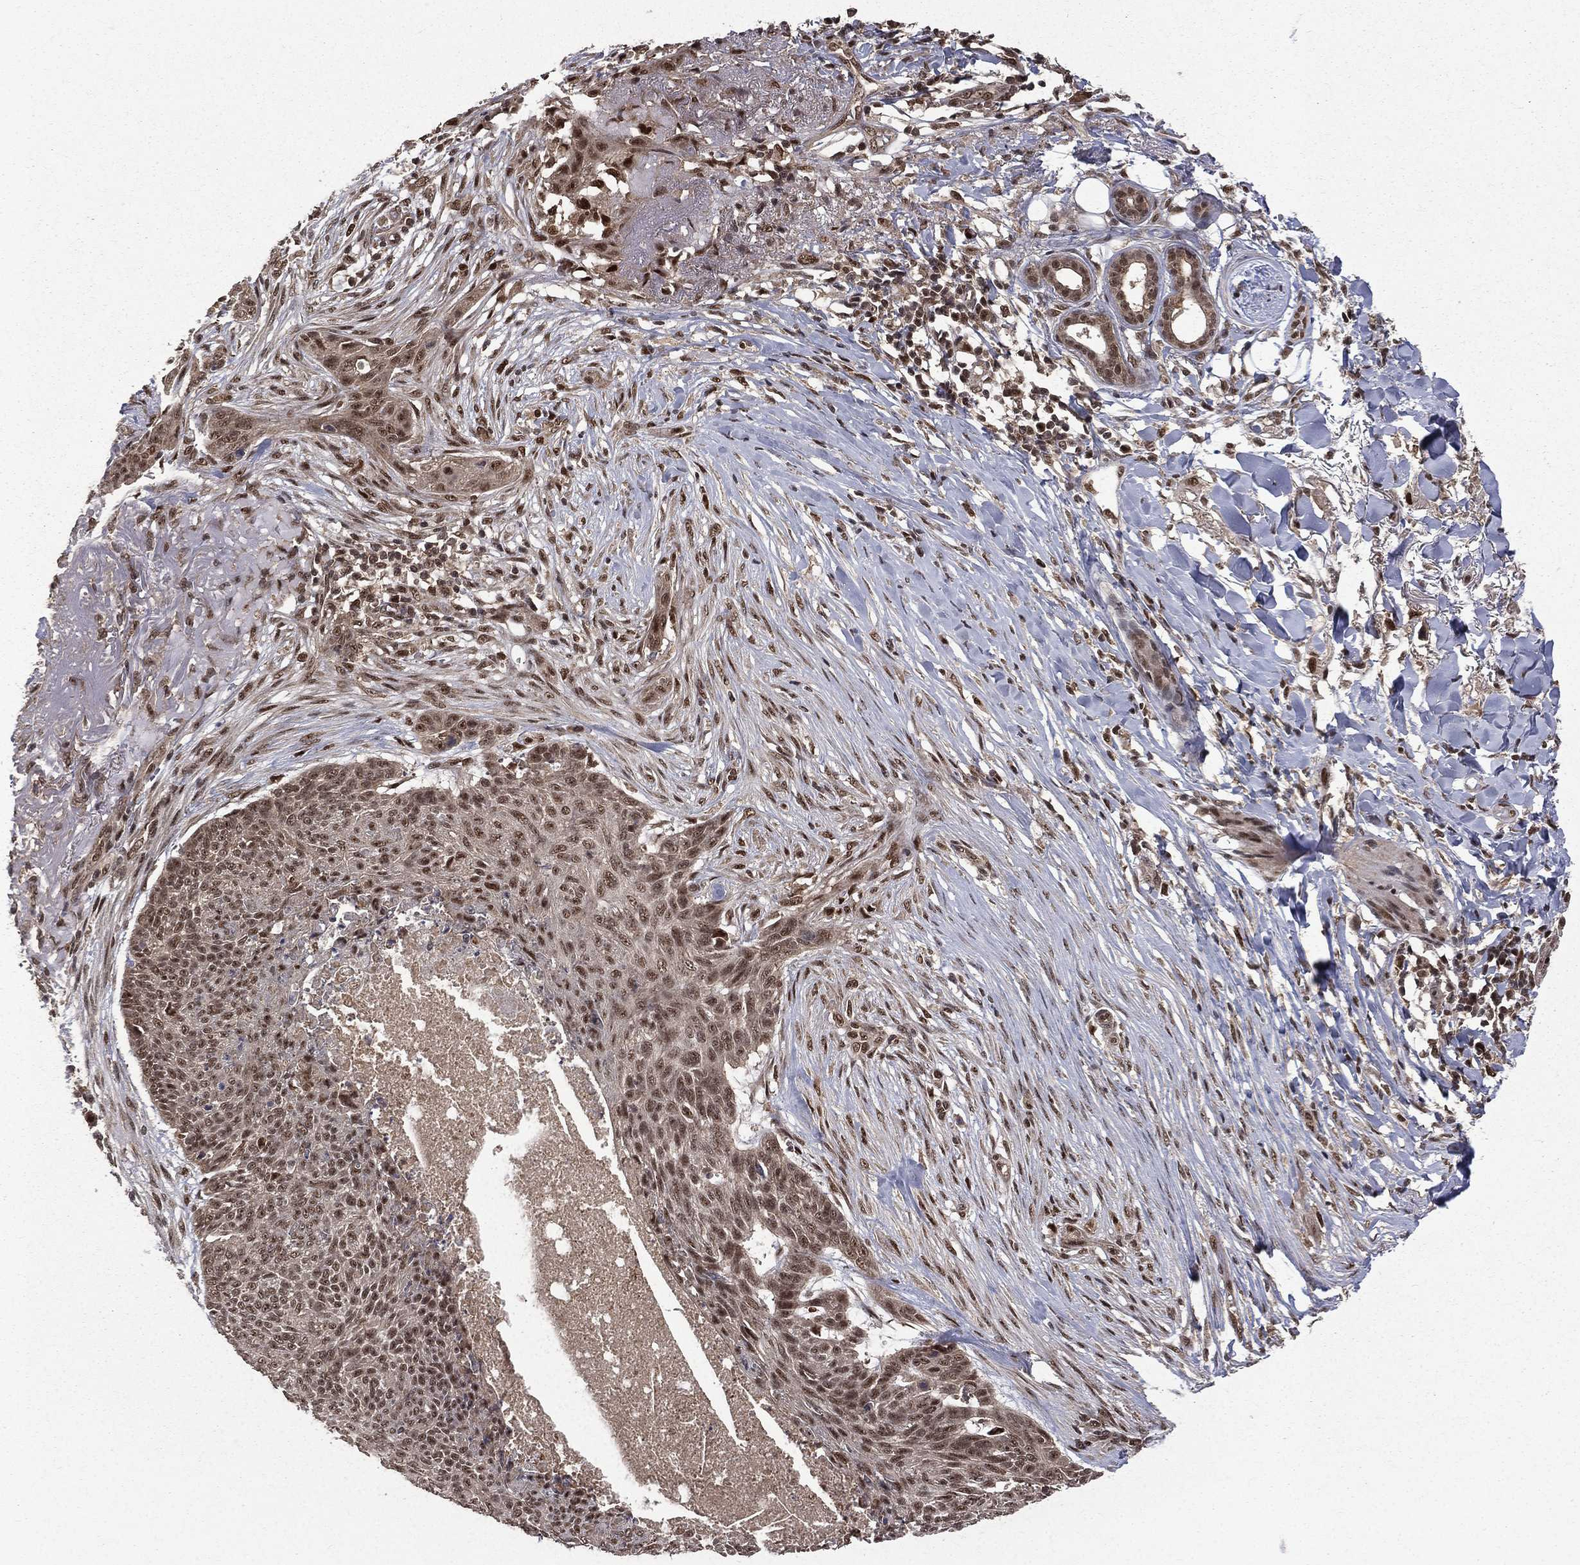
{"staining": {"intensity": "moderate", "quantity": ">75%", "location": "nuclear"}, "tissue": "skin cancer", "cell_type": "Tumor cells", "image_type": "cancer", "snomed": [{"axis": "morphology", "description": "Normal tissue, NOS"}, {"axis": "morphology", "description": "Basal cell carcinoma"}, {"axis": "topography", "description": "Skin"}], "caption": "DAB immunohistochemical staining of skin cancer reveals moderate nuclear protein expression in approximately >75% of tumor cells.", "gene": "JMJD6", "patient": {"sex": "male", "age": 84}}